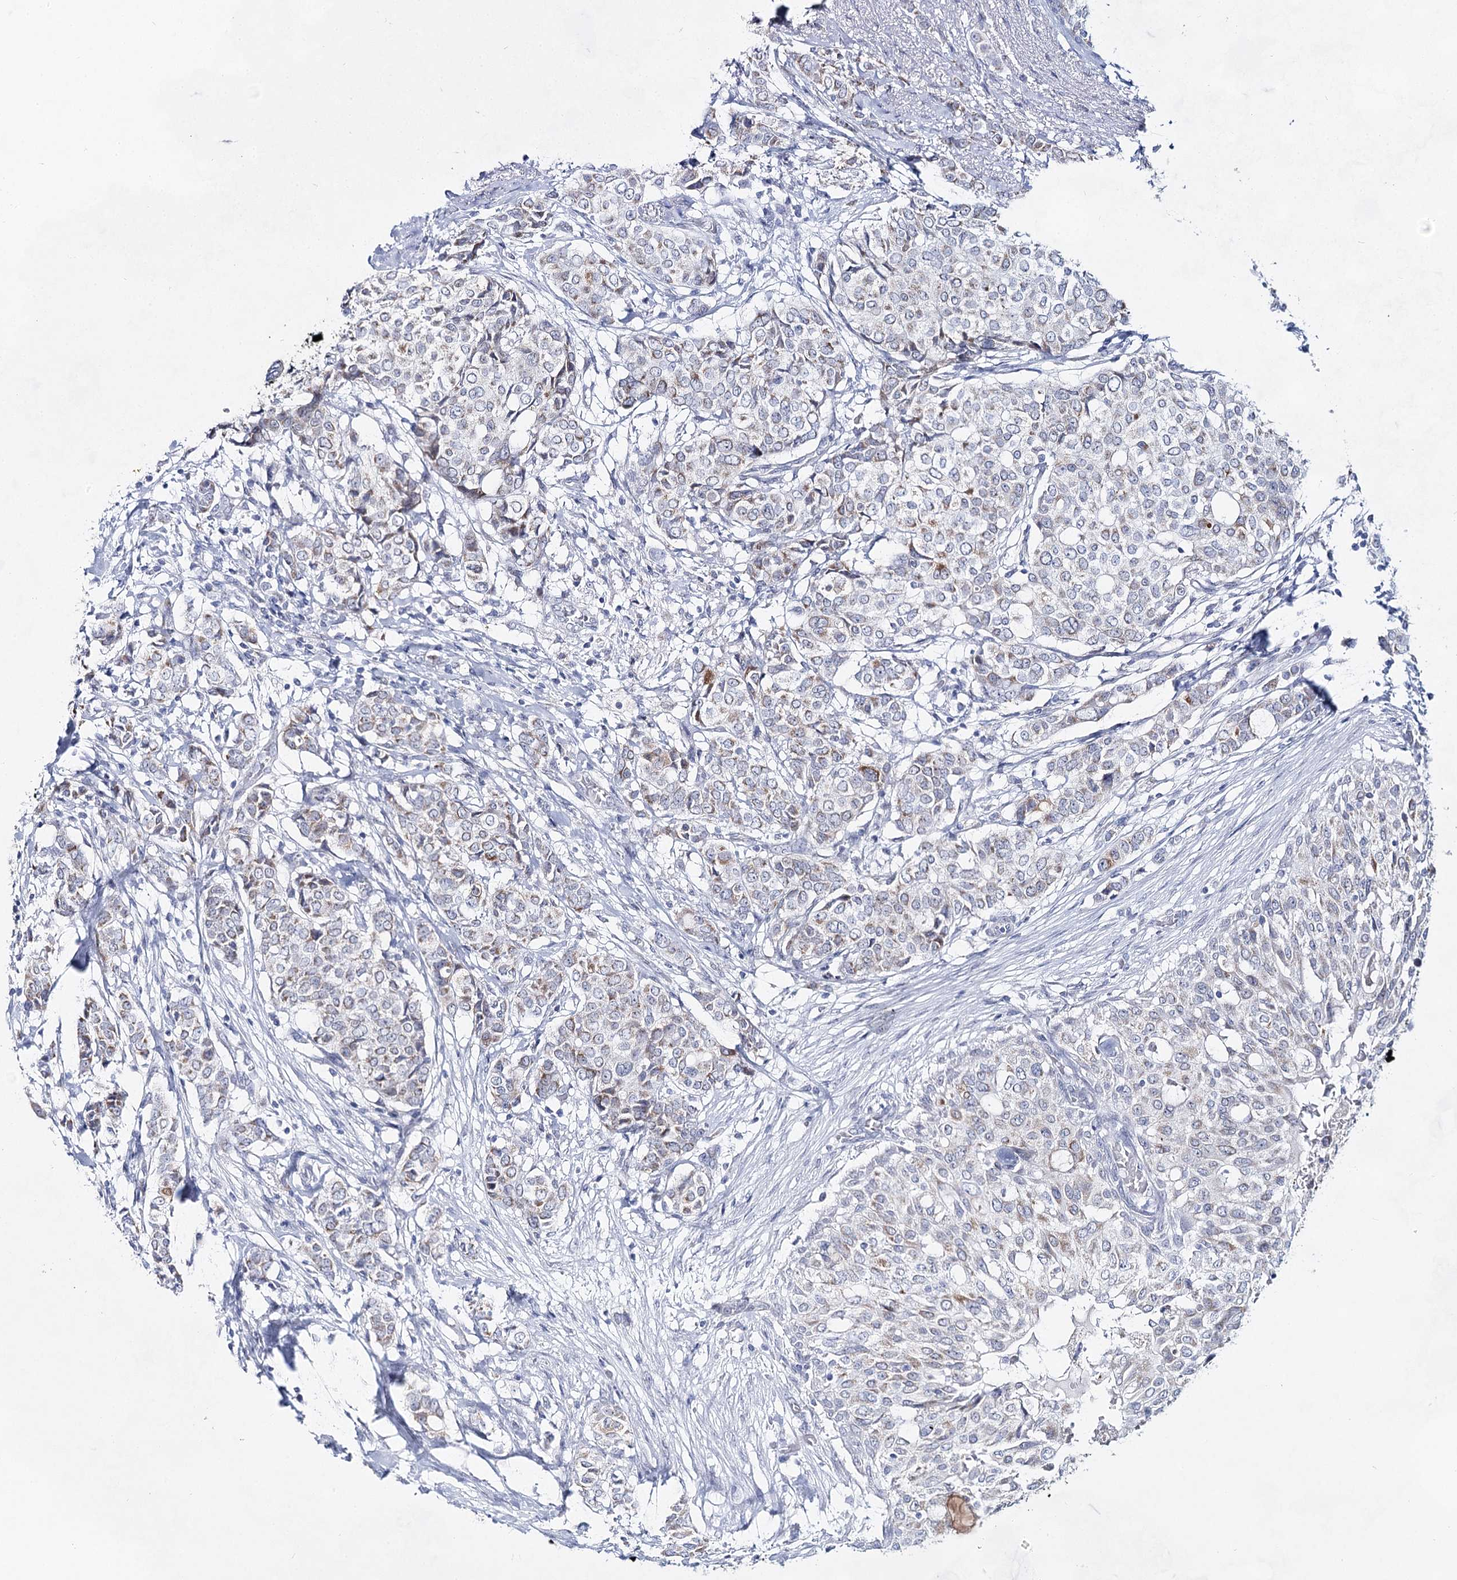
{"staining": {"intensity": "weak", "quantity": "25%-75%", "location": "cytoplasmic/membranous"}, "tissue": "breast cancer", "cell_type": "Tumor cells", "image_type": "cancer", "snomed": [{"axis": "morphology", "description": "Lobular carcinoma"}, {"axis": "topography", "description": "Breast"}], "caption": "Lobular carcinoma (breast) stained for a protein displays weak cytoplasmic/membranous positivity in tumor cells. The protein of interest is stained brown, and the nuclei are stained in blue (DAB IHC with brightfield microscopy, high magnification).", "gene": "BPHL", "patient": {"sex": "female", "age": 51}}